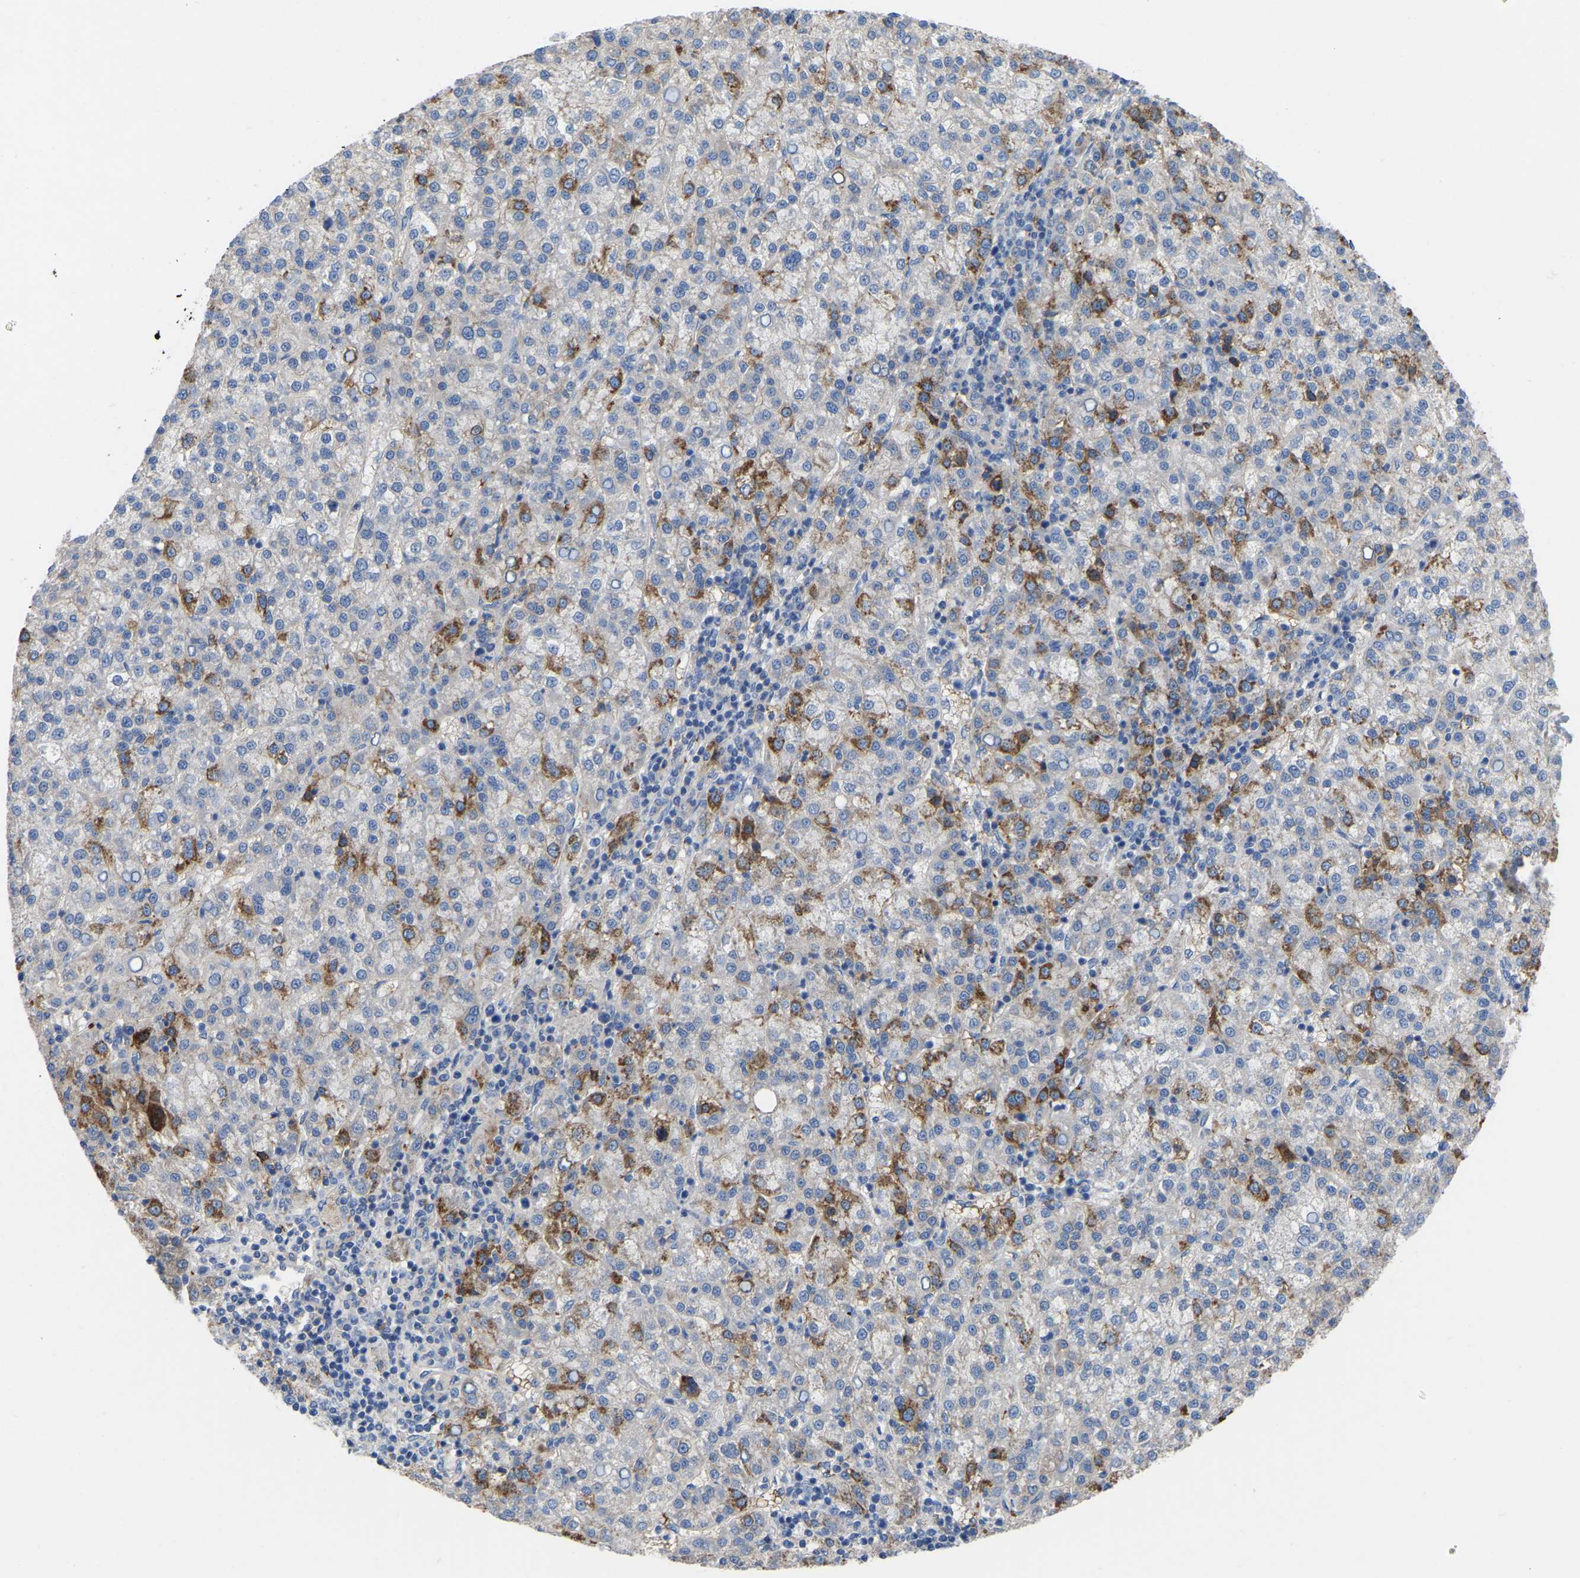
{"staining": {"intensity": "moderate", "quantity": "<25%", "location": "cytoplasmic/membranous"}, "tissue": "liver cancer", "cell_type": "Tumor cells", "image_type": "cancer", "snomed": [{"axis": "morphology", "description": "Carcinoma, Hepatocellular, NOS"}, {"axis": "topography", "description": "Liver"}], "caption": "Protein staining exhibits moderate cytoplasmic/membranous expression in approximately <25% of tumor cells in liver cancer.", "gene": "ZNF449", "patient": {"sex": "female", "age": 58}}